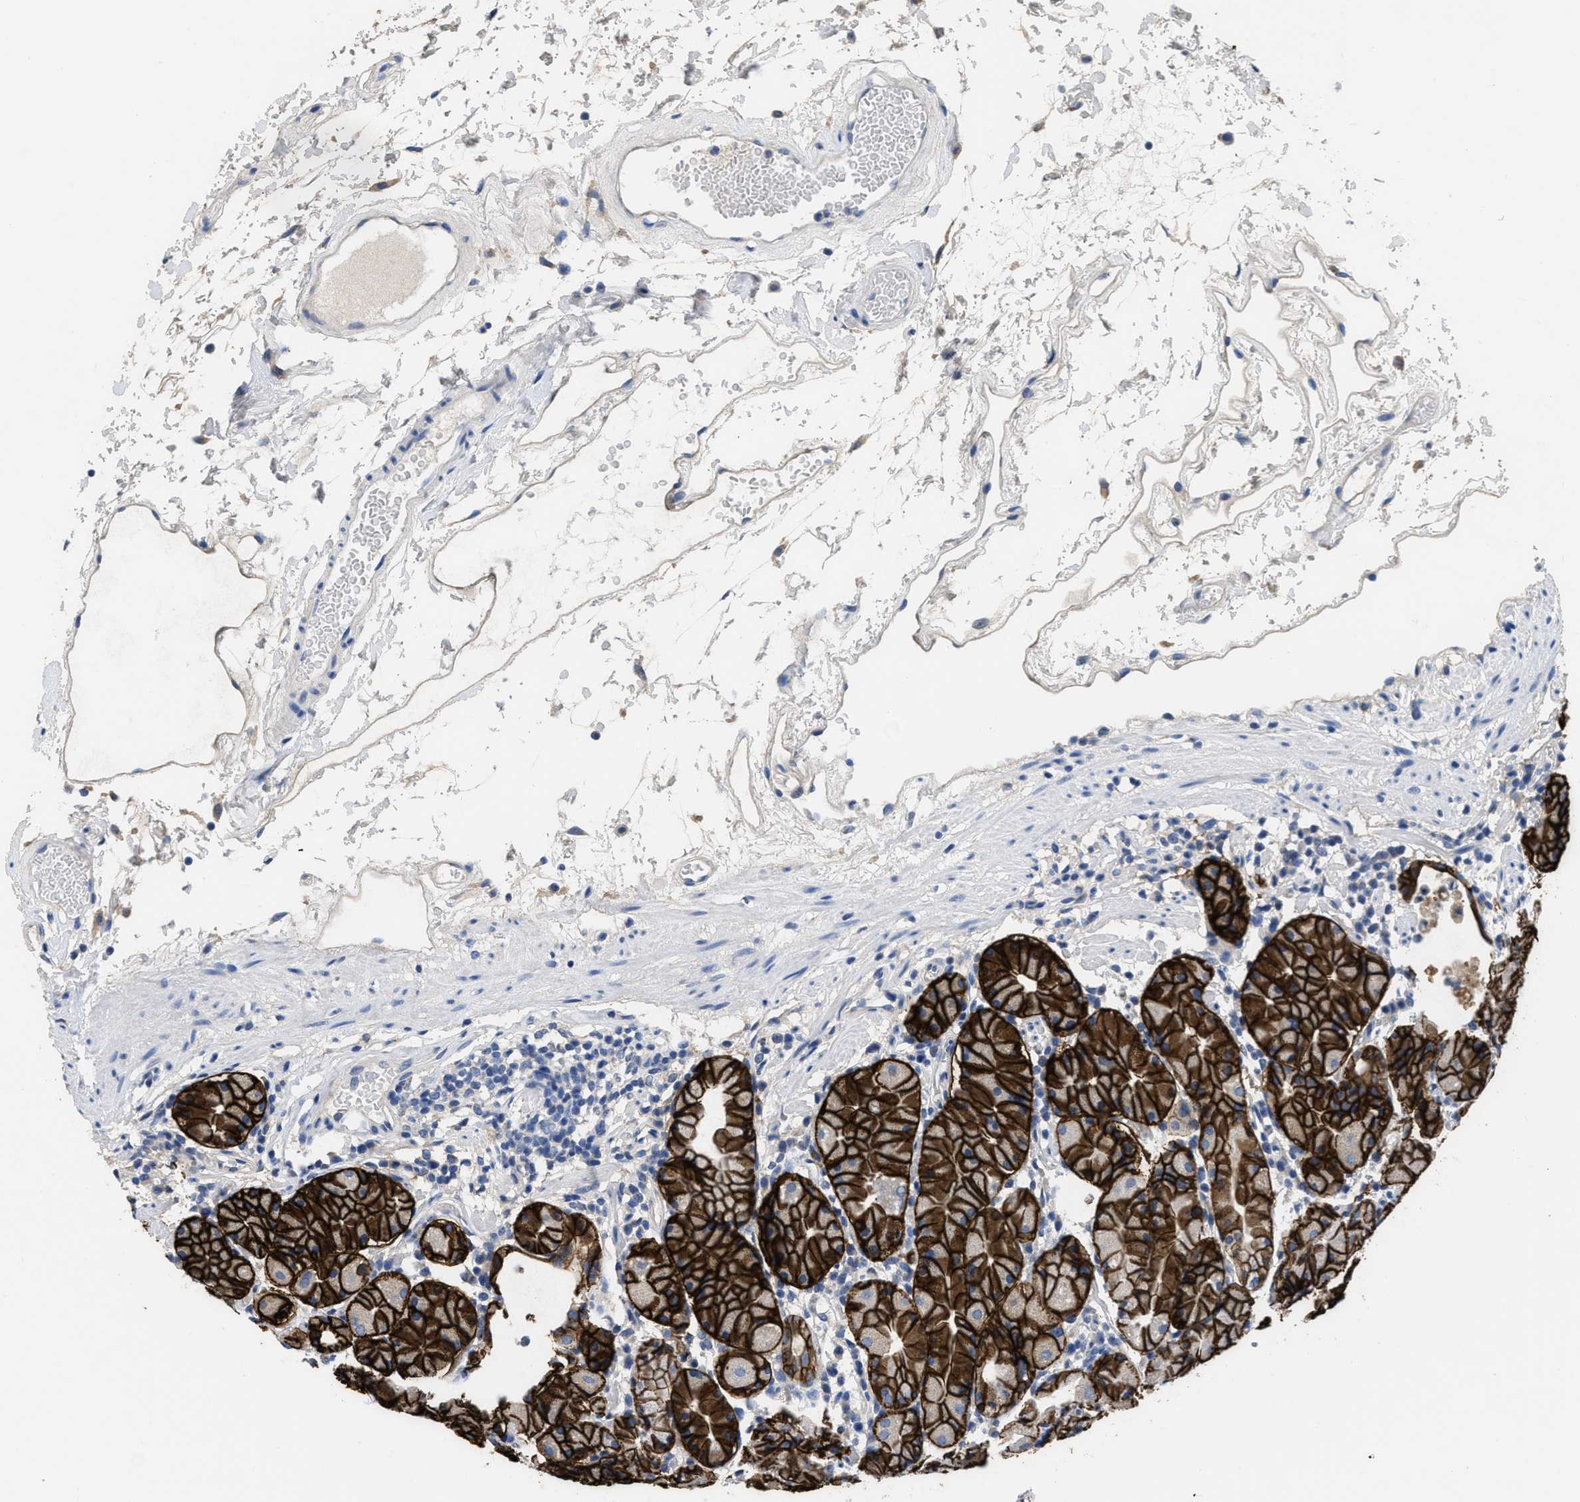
{"staining": {"intensity": "strong", "quantity": ">75%", "location": "cytoplasmic/membranous"}, "tissue": "stomach", "cell_type": "Glandular cells", "image_type": "normal", "snomed": [{"axis": "morphology", "description": "Normal tissue, NOS"}, {"axis": "topography", "description": "Stomach"}, {"axis": "topography", "description": "Stomach, lower"}], "caption": "This micrograph displays immunohistochemistry (IHC) staining of benign human stomach, with high strong cytoplasmic/membranous positivity in approximately >75% of glandular cells.", "gene": "CA9", "patient": {"sex": "female", "age": 75}}